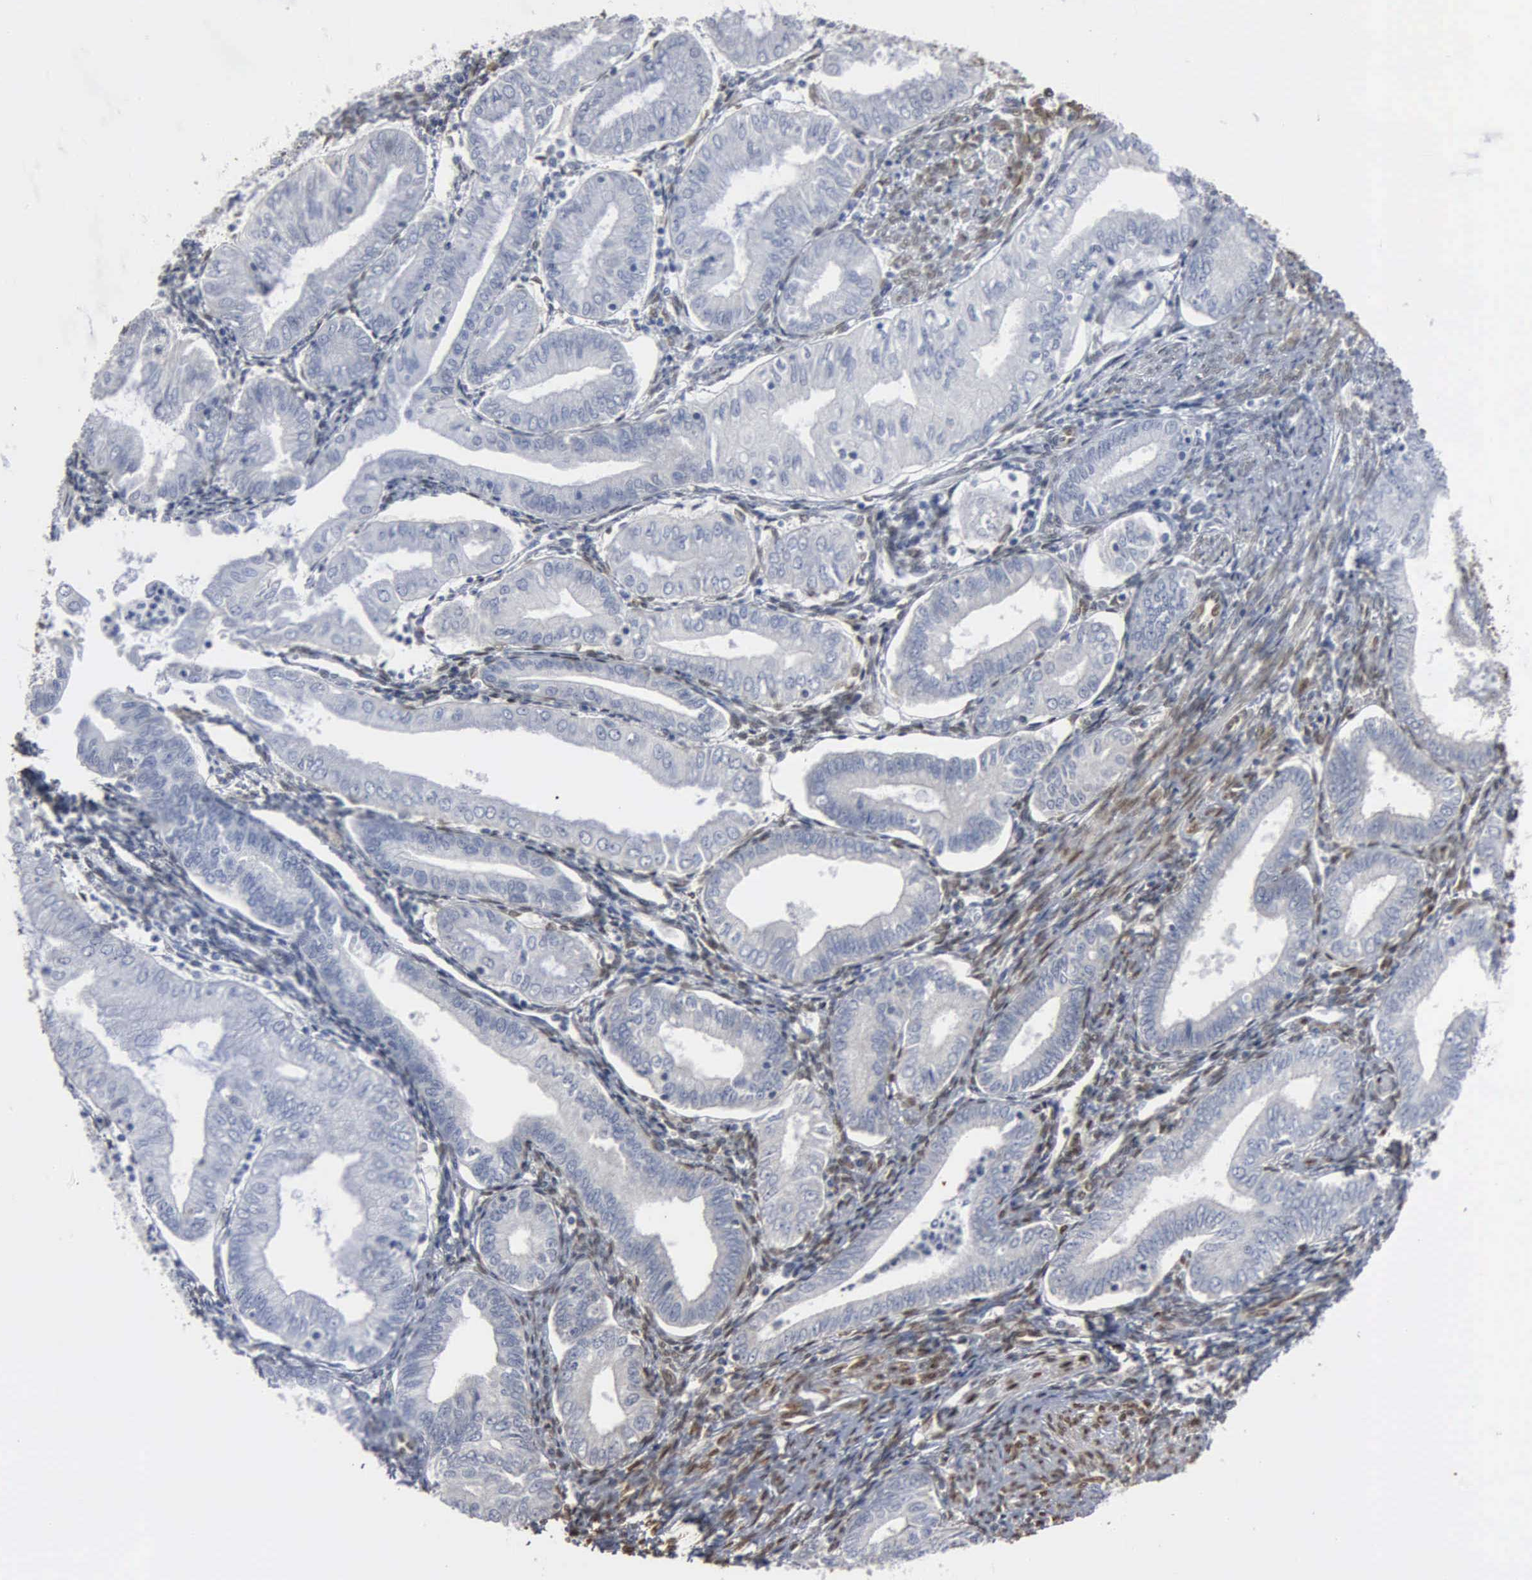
{"staining": {"intensity": "negative", "quantity": "none", "location": "none"}, "tissue": "endometrial cancer", "cell_type": "Tumor cells", "image_type": "cancer", "snomed": [{"axis": "morphology", "description": "Adenocarcinoma, NOS"}, {"axis": "topography", "description": "Endometrium"}], "caption": "Endometrial adenocarcinoma was stained to show a protein in brown. There is no significant expression in tumor cells. (DAB immunohistochemistry (IHC) with hematoxylin counter stain).", "gene": "FGF2", "patient": {"sex": "female", "age": 55}}